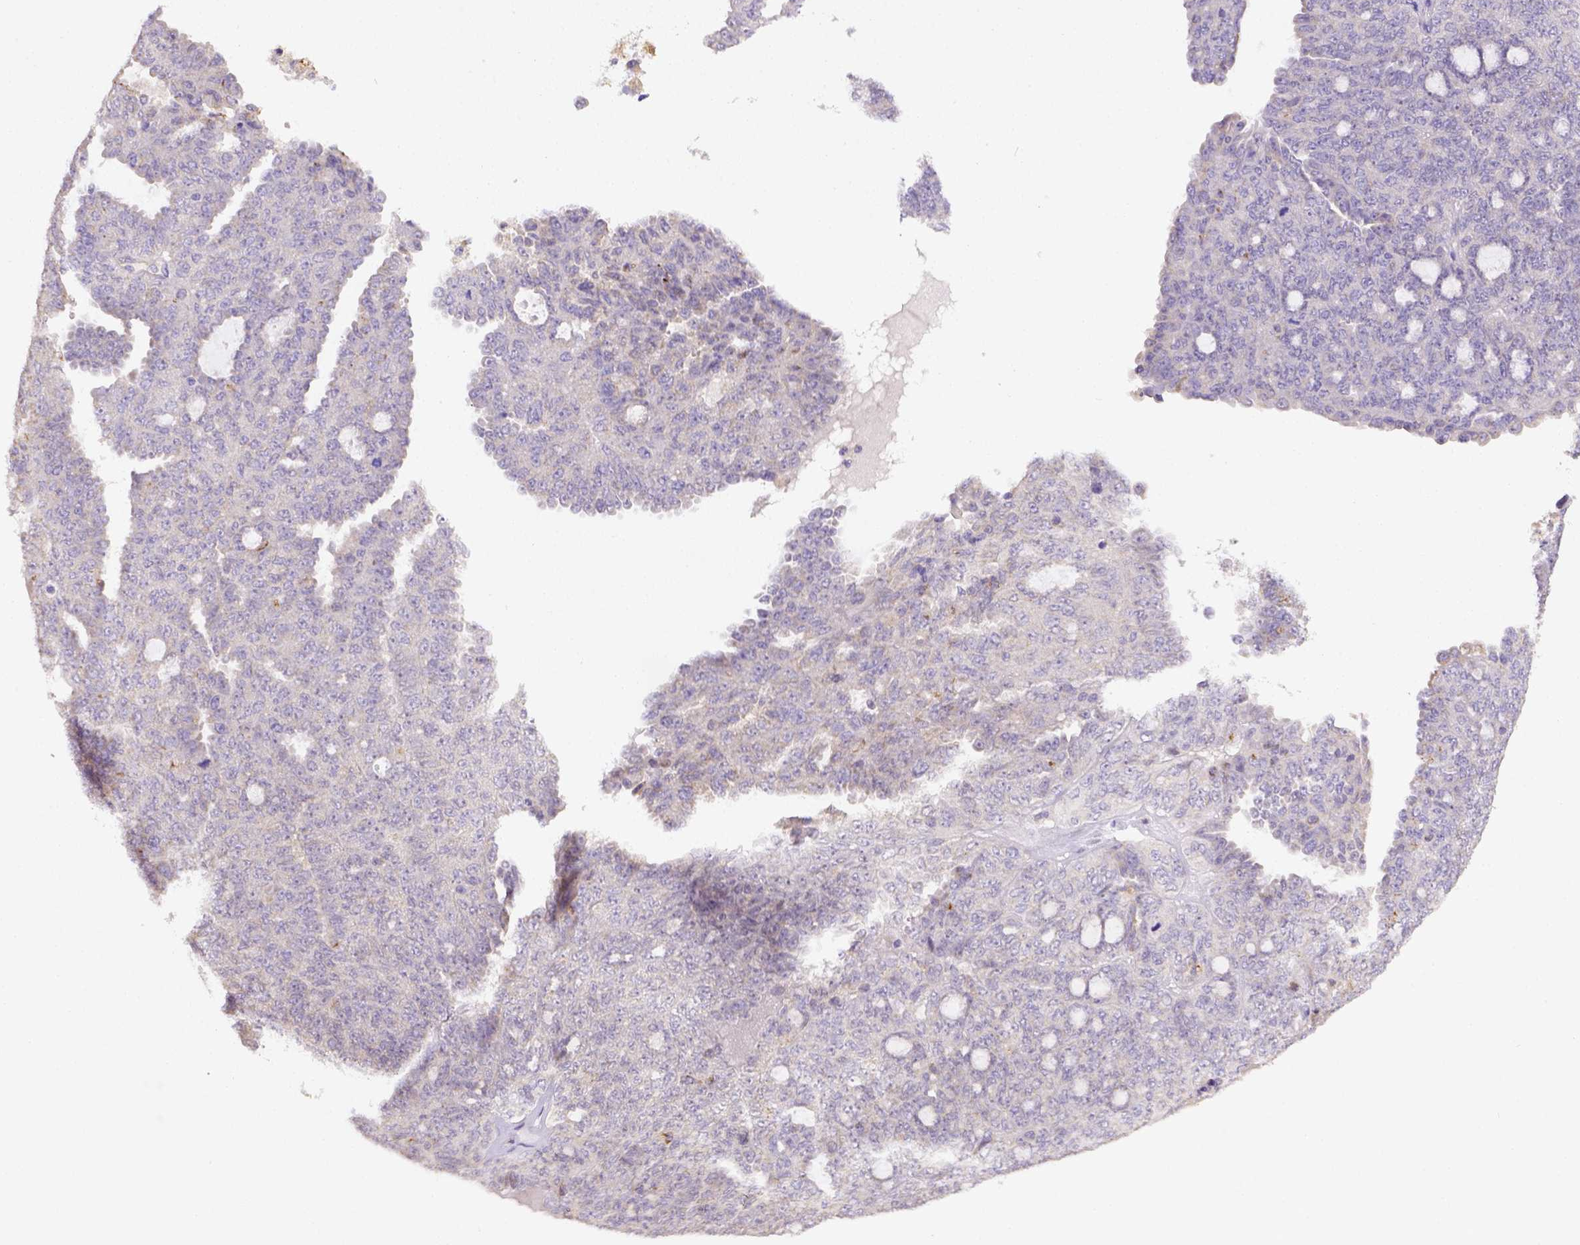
{"staining": {"intensity": "negative", "quantity": "none", "location": "none"}, "tissue": "ovarian cancer", "cell_type": "Tumor cells", "image_type": "cancer", "snomed": [{"axis": "morphology", "description": "Cystadenocarcinoma, serous, NOS"}, {"axis": "topography", "description": "Ovary"}], "caption": "This is a histopathology image of IHC staining of ovarian serous cystadenocarcinoma, which shows no positivity in tumor cells. Nuclei are stained in blue.", "gene": "CD40", "patient": {"sex": "female", "age": 71}}